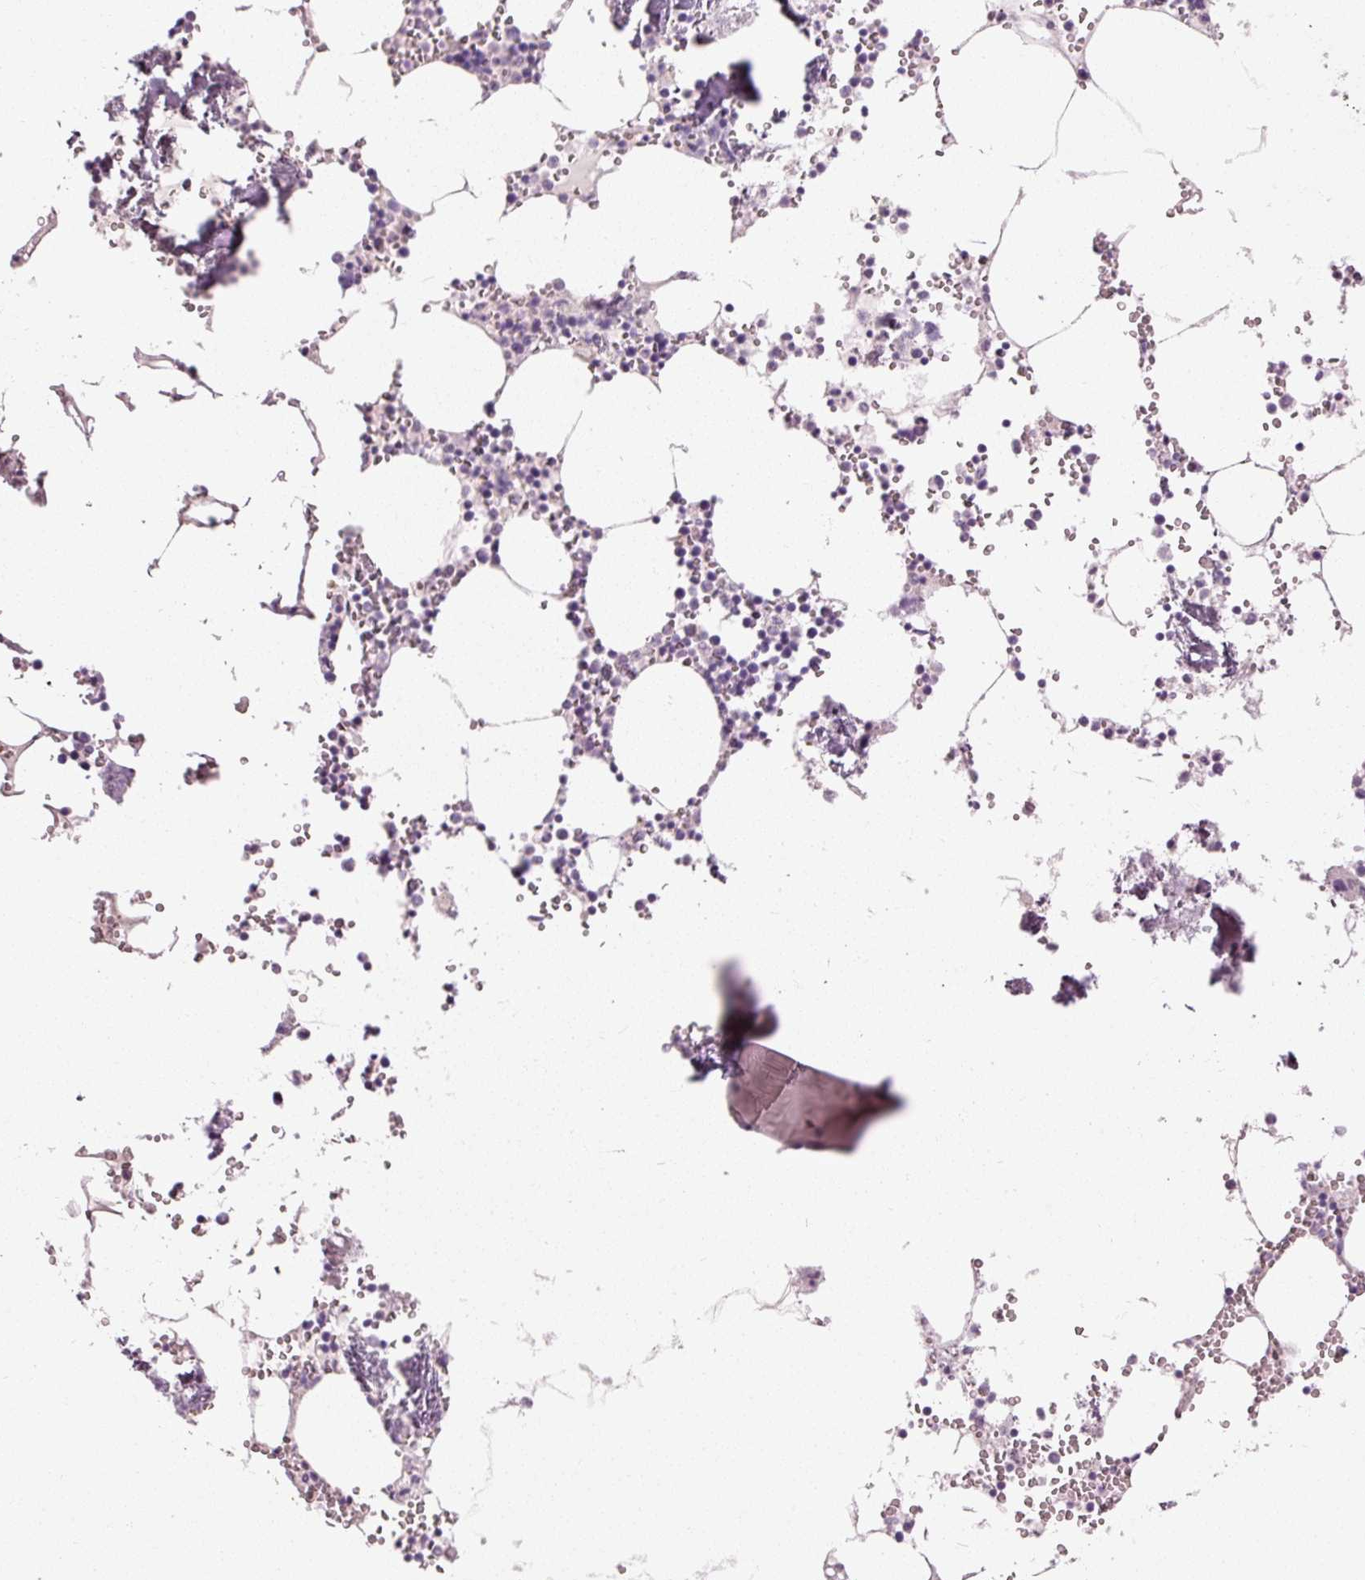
{"staining": {"intensity": "negative", "quantity": "none", "location": "none"}, "tissue": "bone marrow", "cell_type": "Hematopoietic cells", "image_type": "normal", "snomed": [{"axis": "morphology", "description": "Normal tissue, NOS"}, {"axis": "topography", "description": "Bone marrow"}], "caption": "Immunohistochemistry micrograph of normal bone marrow: bone marrow stained with DAB displays no significant protein positivity in hematopoietic cells.", "gene": "MUC5AC", "patient": {"sex": "male", "age": 54}}